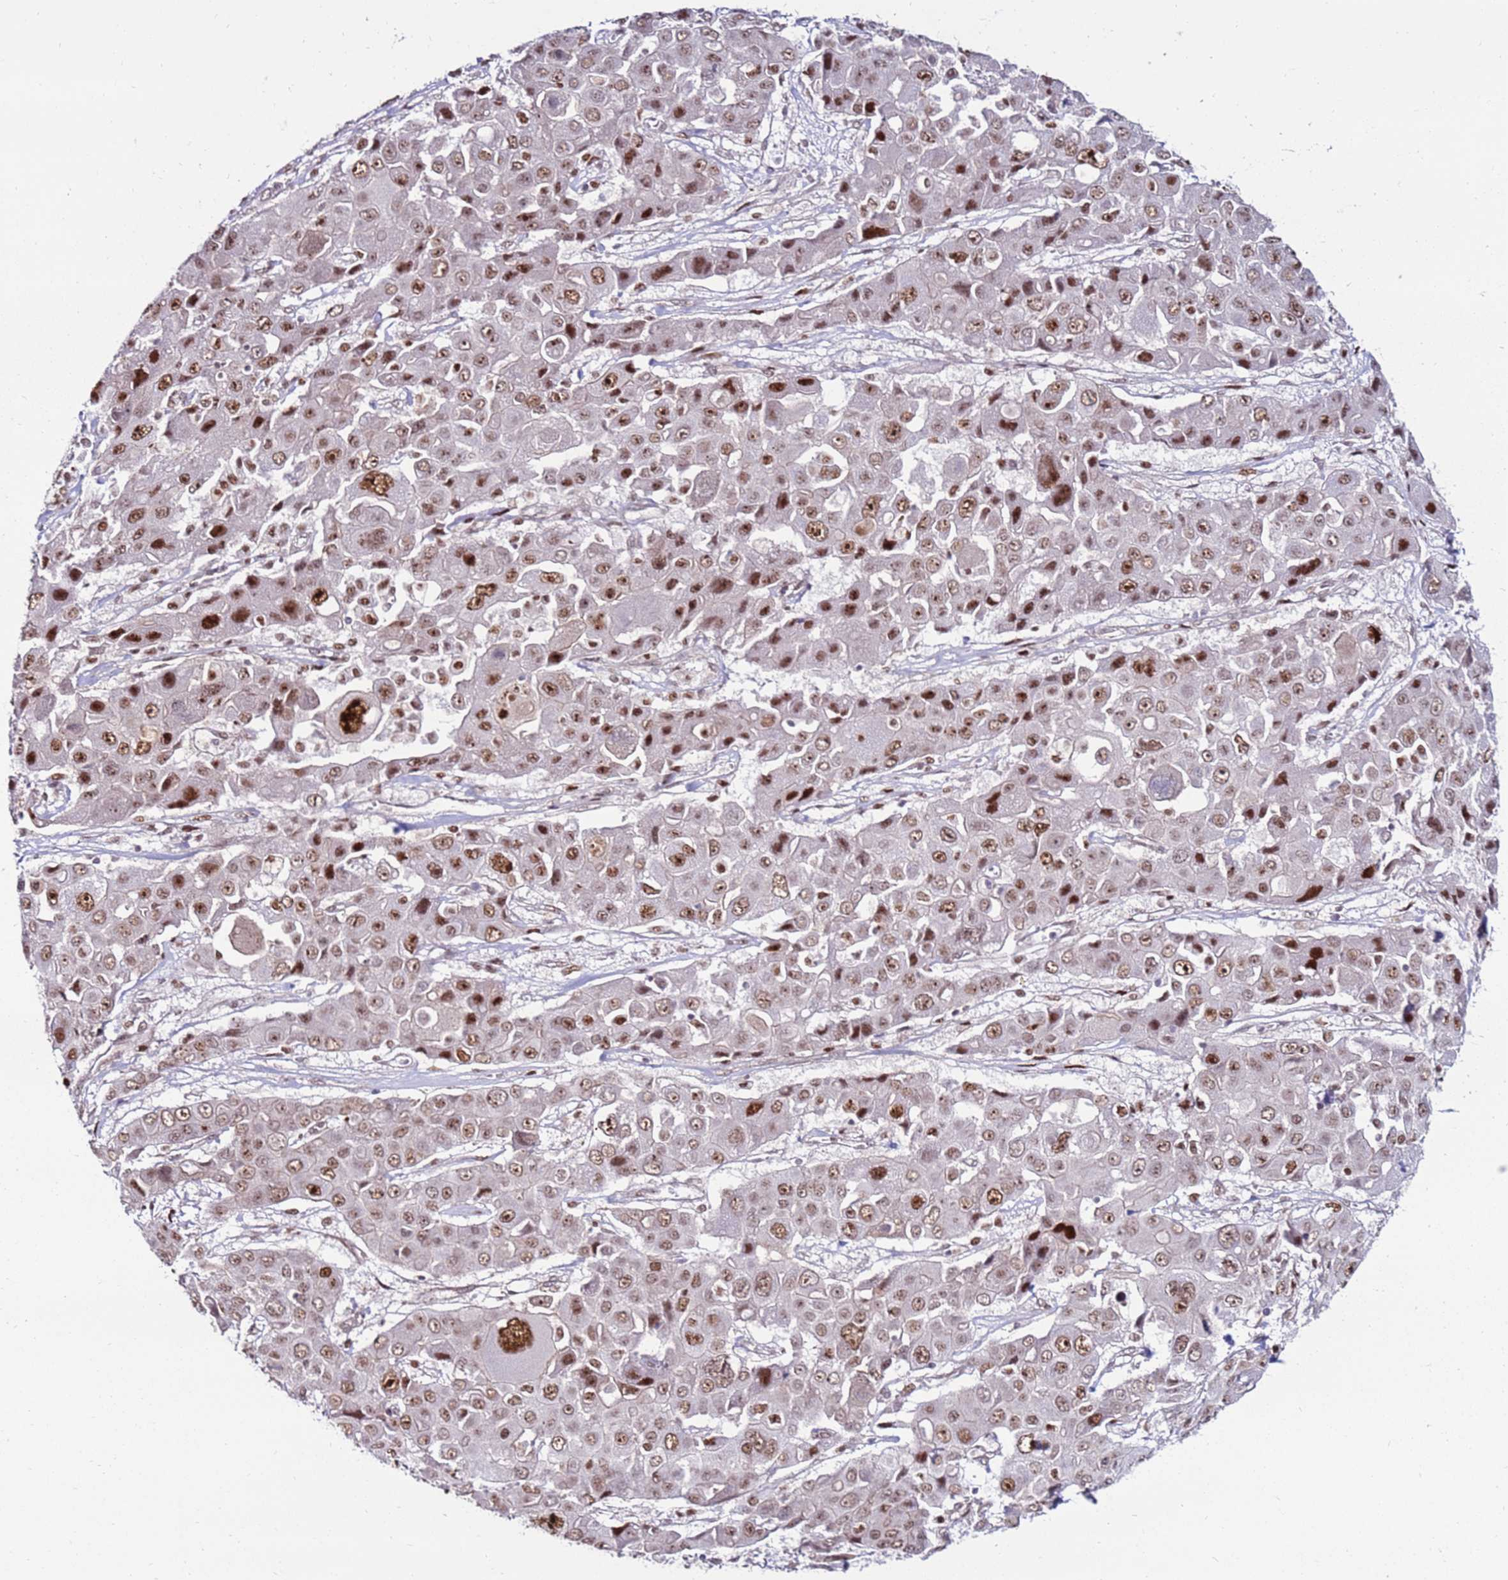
{"staining": {"intensity": "moderate", "quantity": ">75%", "location": "nuclear"}, "tissue": "liver cancer", "cell_type": "Tumor cells", "image_type": "cancer", "snomed": [{"axis": "morphology", "description": "Cholangiocarcinoma"}, {"axis": "topography", "description": "Liver"}], "caption": "An IHC photomicrograph of neoplastic tissue is shown. Protein staining in brown labels moderate nuclear positivity in cholangiocarcinoma (liver) within tumor cells.", "gene": "KPNA4", "patient": {"sex": "male", "age": 67}}